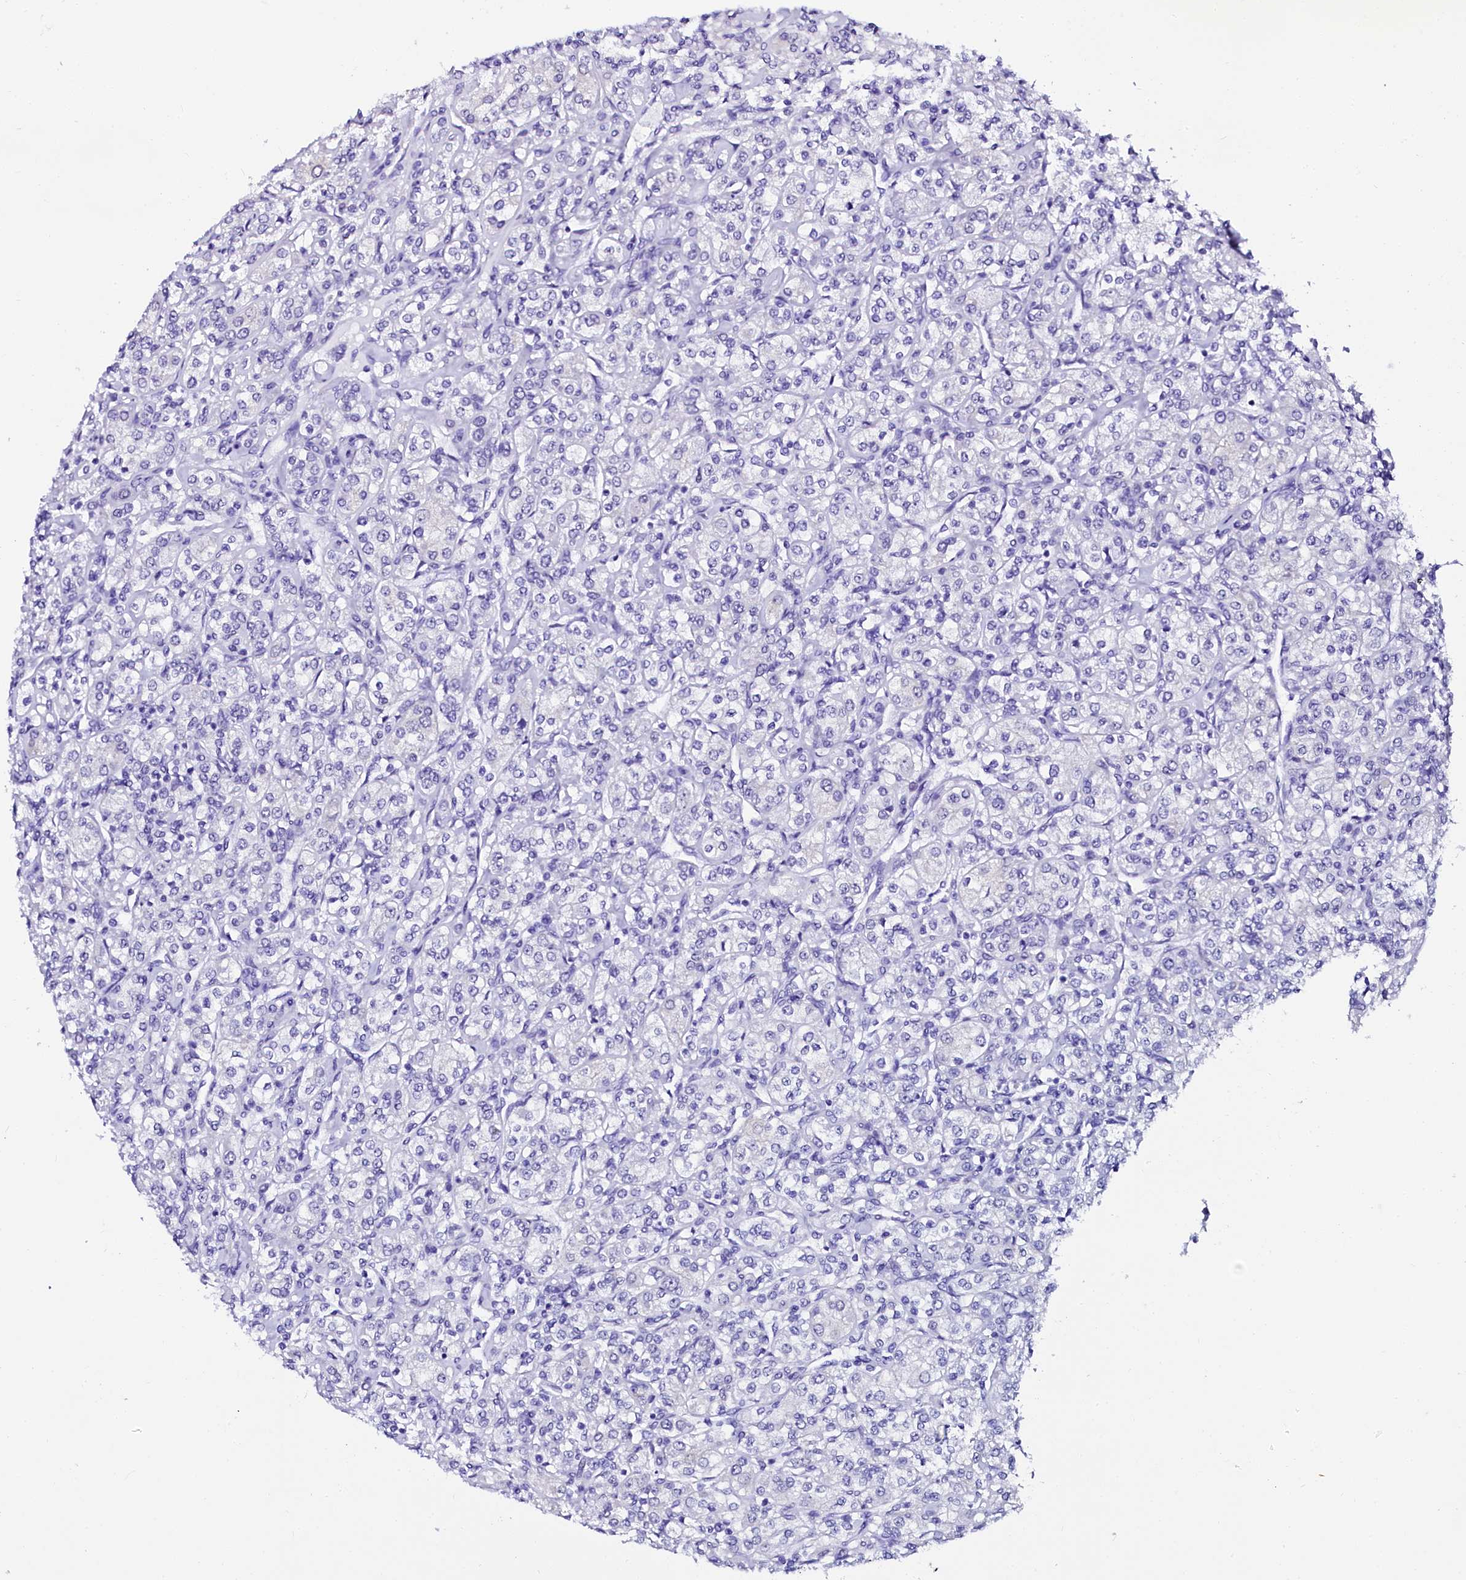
{"staining": {"intensity": "negative", "quantity": "none", "location": "none"}, "tissue": "renal cancer", "cell_type": "Tumor cells", "image_type": "cancer", "snomed": [{"axis": "morphology", "description": "Adenocarcinoma, NOS"}, {"axis": "topography", "description": "Kidney"}], "caption": "Immunohistochemistry of adenocarcinoma (renal) demonstrates no expression in tumor cells. (Brightfield microscopy of DAB immunohistochemistry at high magnification).", "gene": "SORD", "patient": {"sex": "male", "age": 77}}